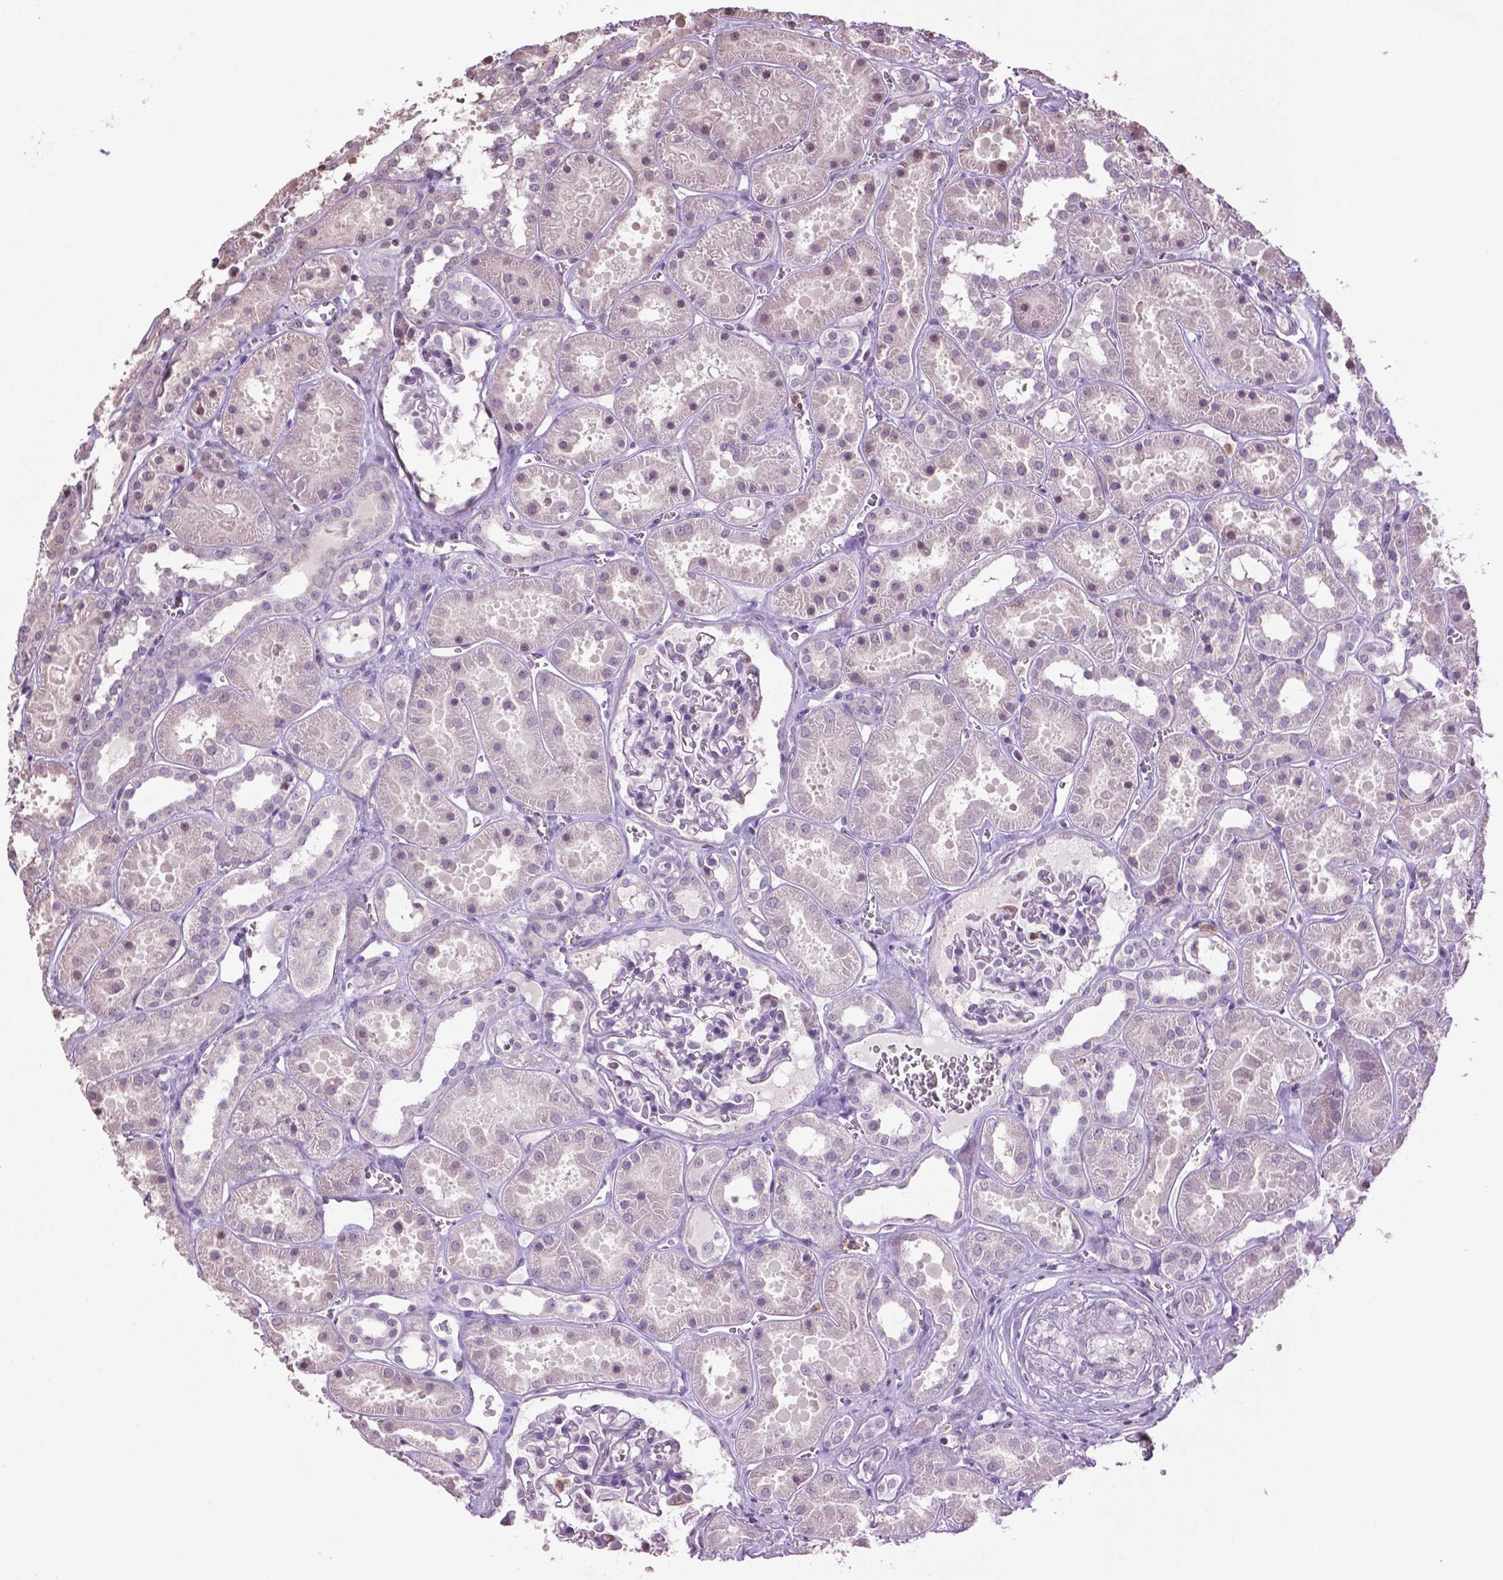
{"staining": {"intensity": "negative", "quantity": "none", "location": "none"}, "tissue": "kidney", "cell_type": "Cells in glomeruli", "image_type": "normal", "snomed": [{"axis": "morphology", "description": "Normal tissue, NOS"}, {"axis": "topography", "description": "Kidney"}], "caption": "Photomicrograph shows no protein staining in cells in glomeruli of normal kidney. (Immunohistochemistry, brightfield microscopy, high magnification).", "gene": "NTNG2", "patient": {"sex": "female", "age": 41}}